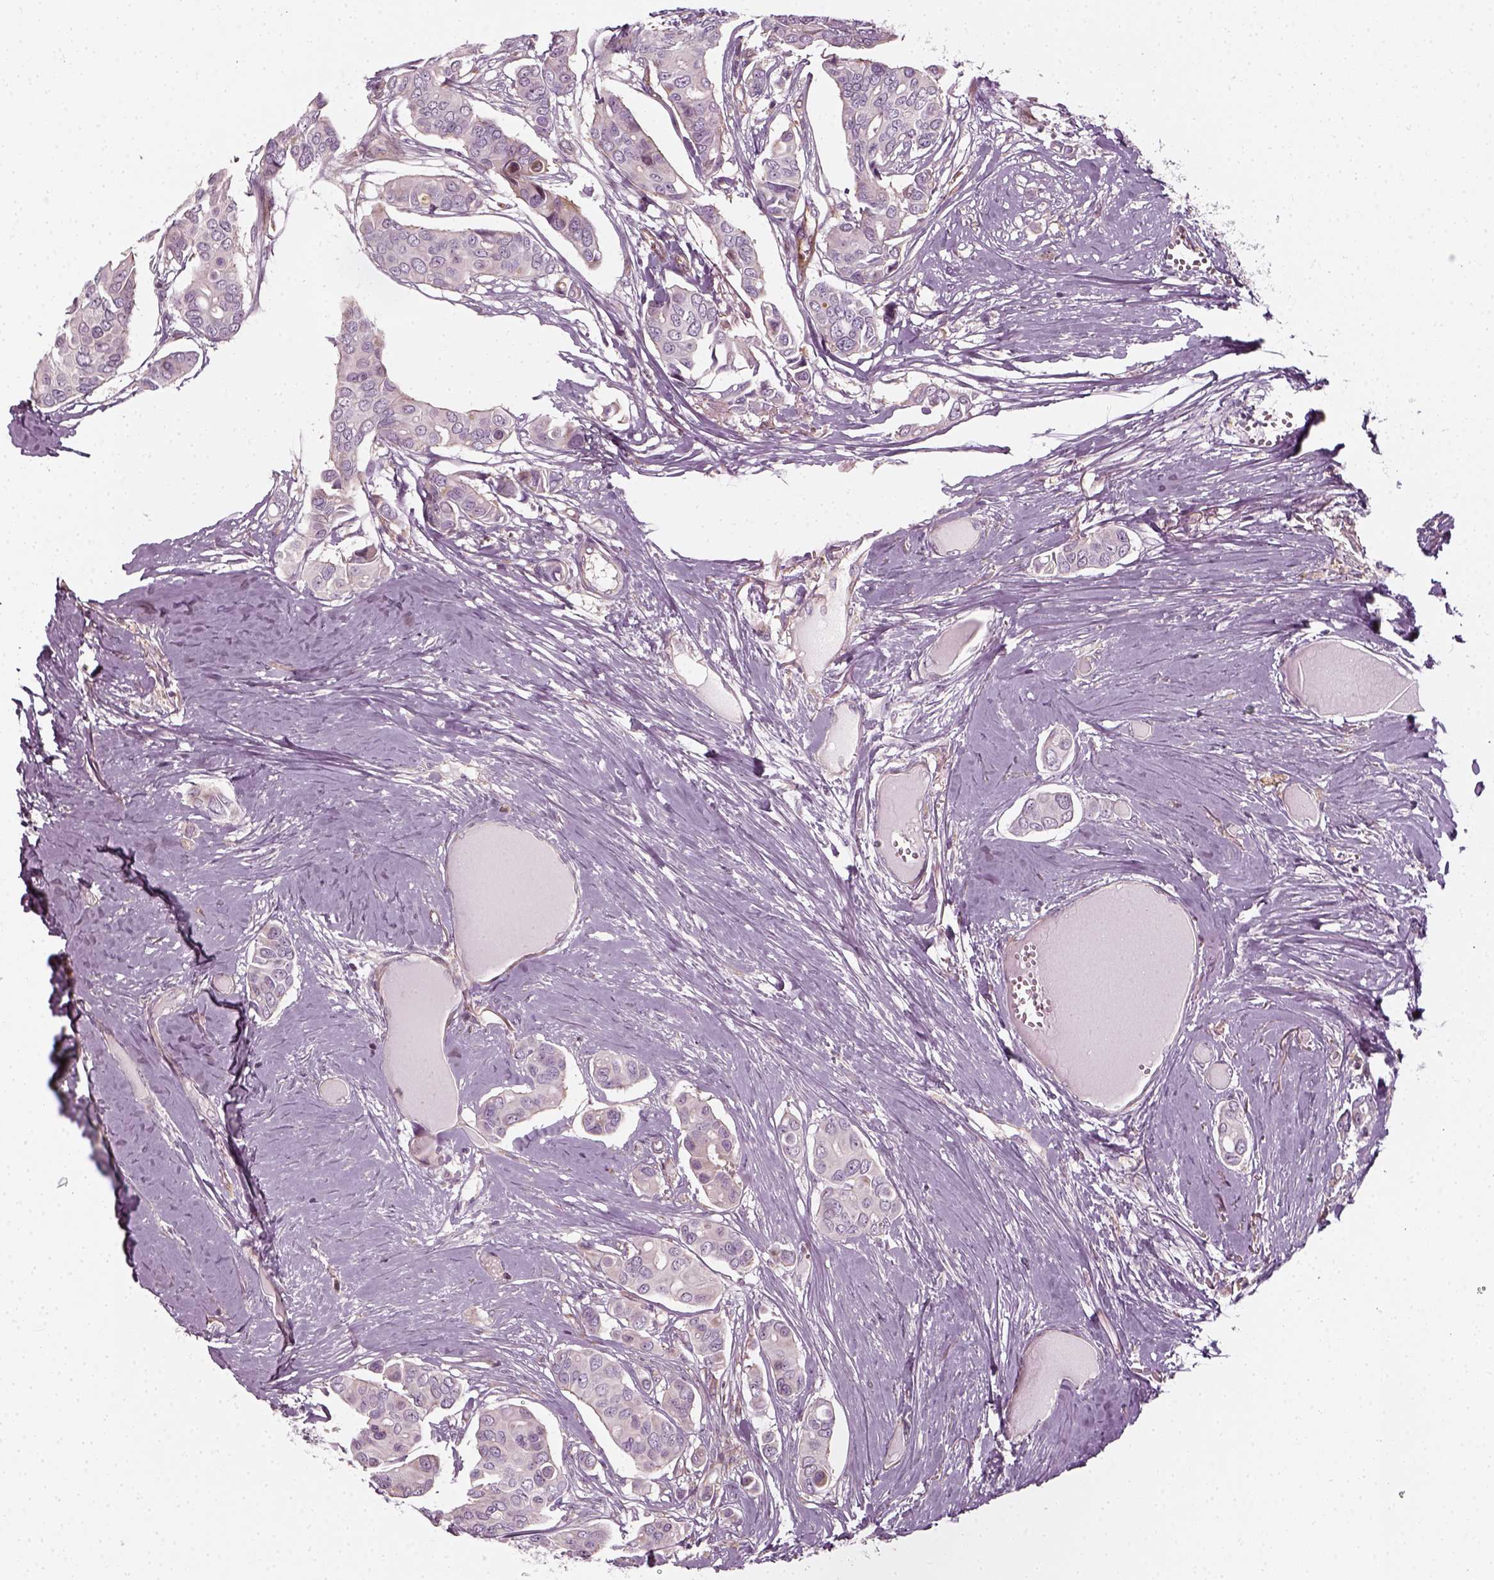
{"staining": {"intensity": "negative", "quantity": "none", "location": "none"}, "tissue": "breast cancer", "cell_type": "Tumor cells", "image_type": "cancer", "snomed": [{"axis": "morphology", "description": "Duct carcinoma"}, {"axis": "topography", "description": "Breast"}], "caption": "IHC of human infiltrating ductal carcinoma (breast) demonstrates no positivity in tumor cells.", "gene": "DNASE1L1", "patient": {"sex": "female", "age": 54}}